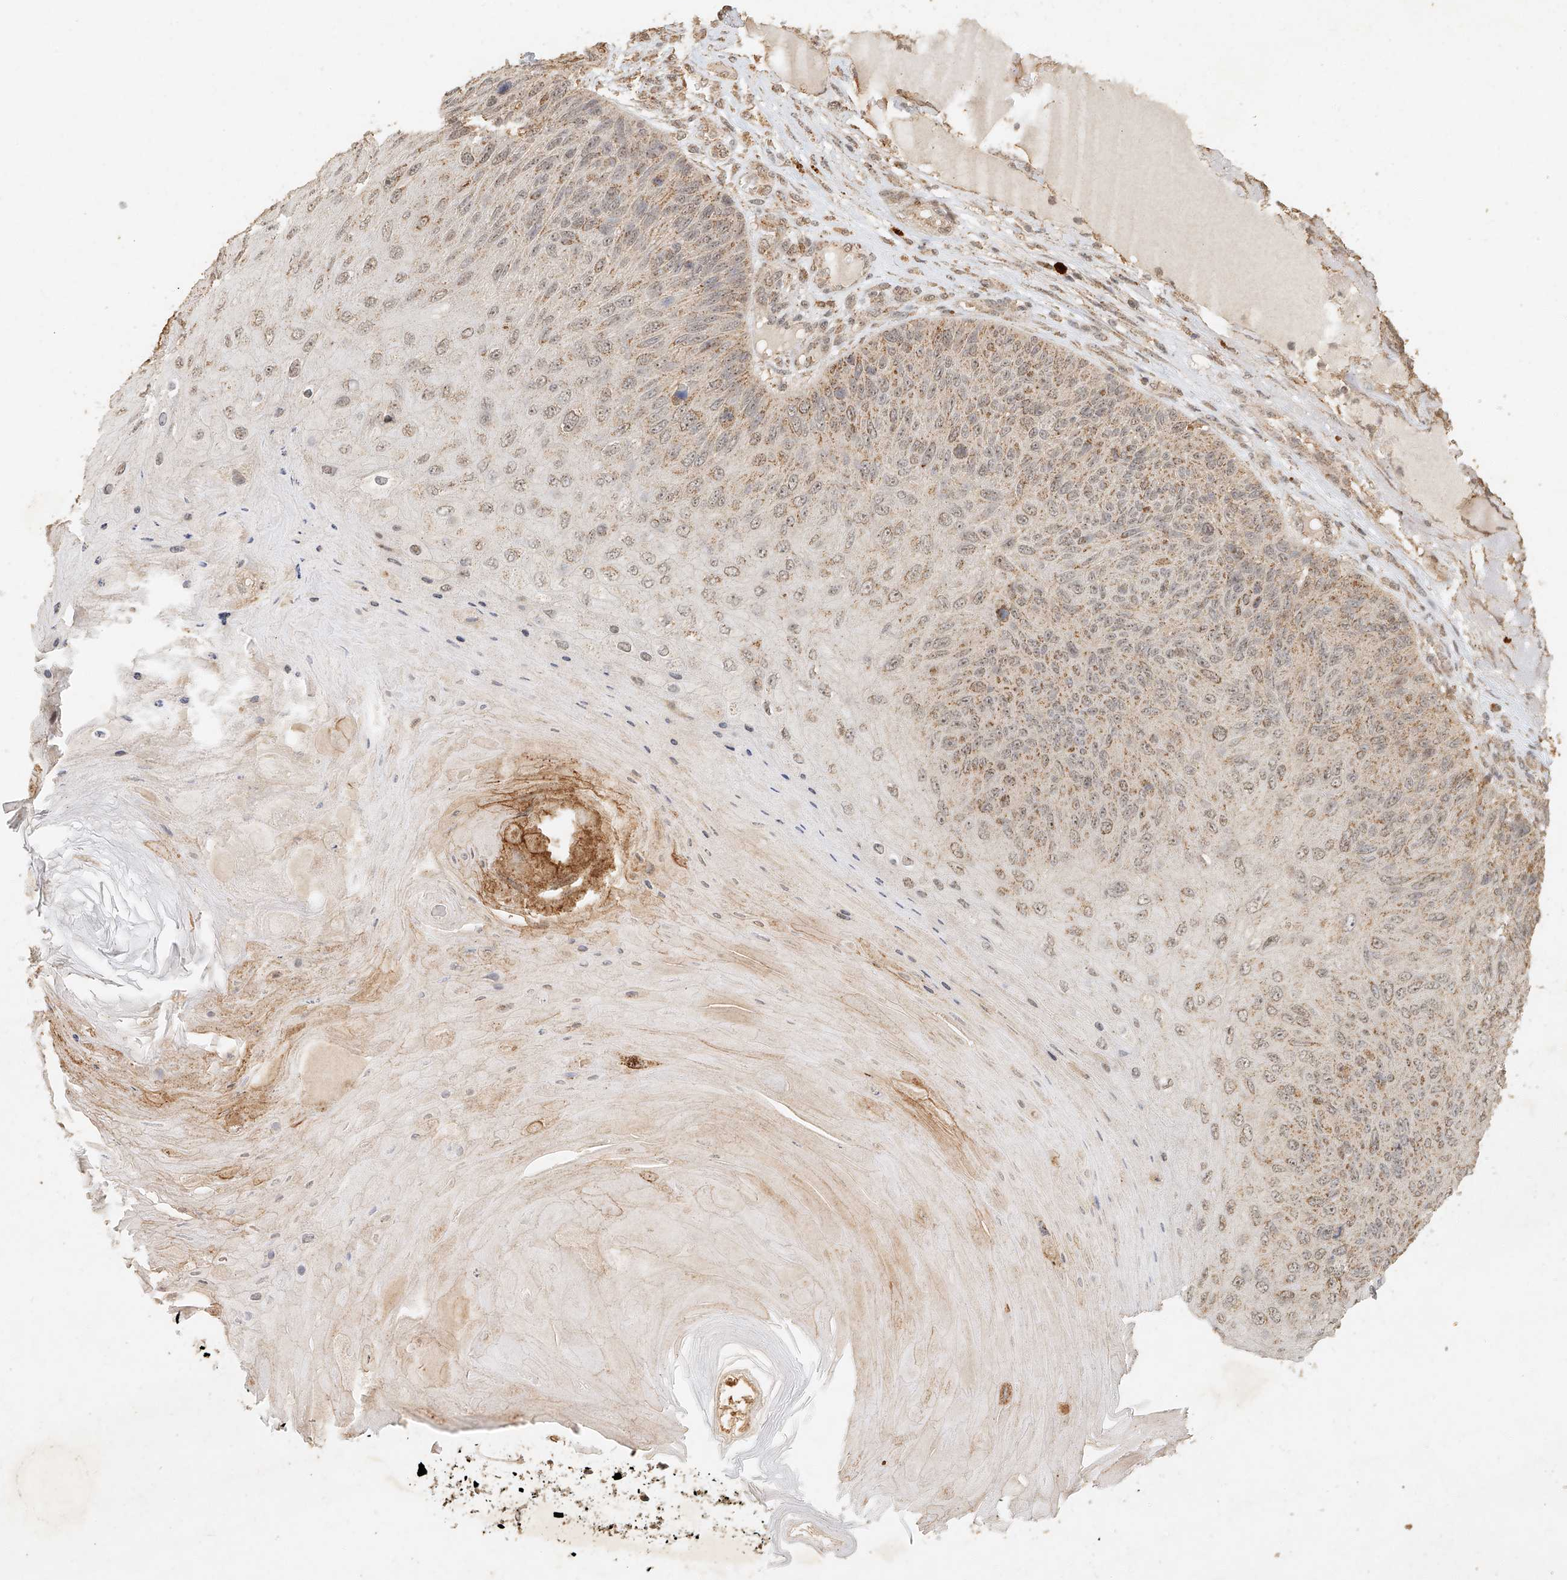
{"staining": {"intensity": "weak", "quantity": "25%-75%", "location": "cytoplasmic/membranous"}, "tissue": "skin cancer", "cell_type": "Tumor cells", "image_type": "cancer", "snomed": [{"axis": "morphology", "description": "Squamous cell carcinoma, NOS"}, {"axis": "topography", "description": "Skin"}], "caption": "Weak cytoplasmic/membranous expression for a protein is identified in approximately 25%-75% of tumor cells of skin cancer using immunohistochemistry.", "gene": "CXorf58", "patient": {"sex": "female", "age": 88}}